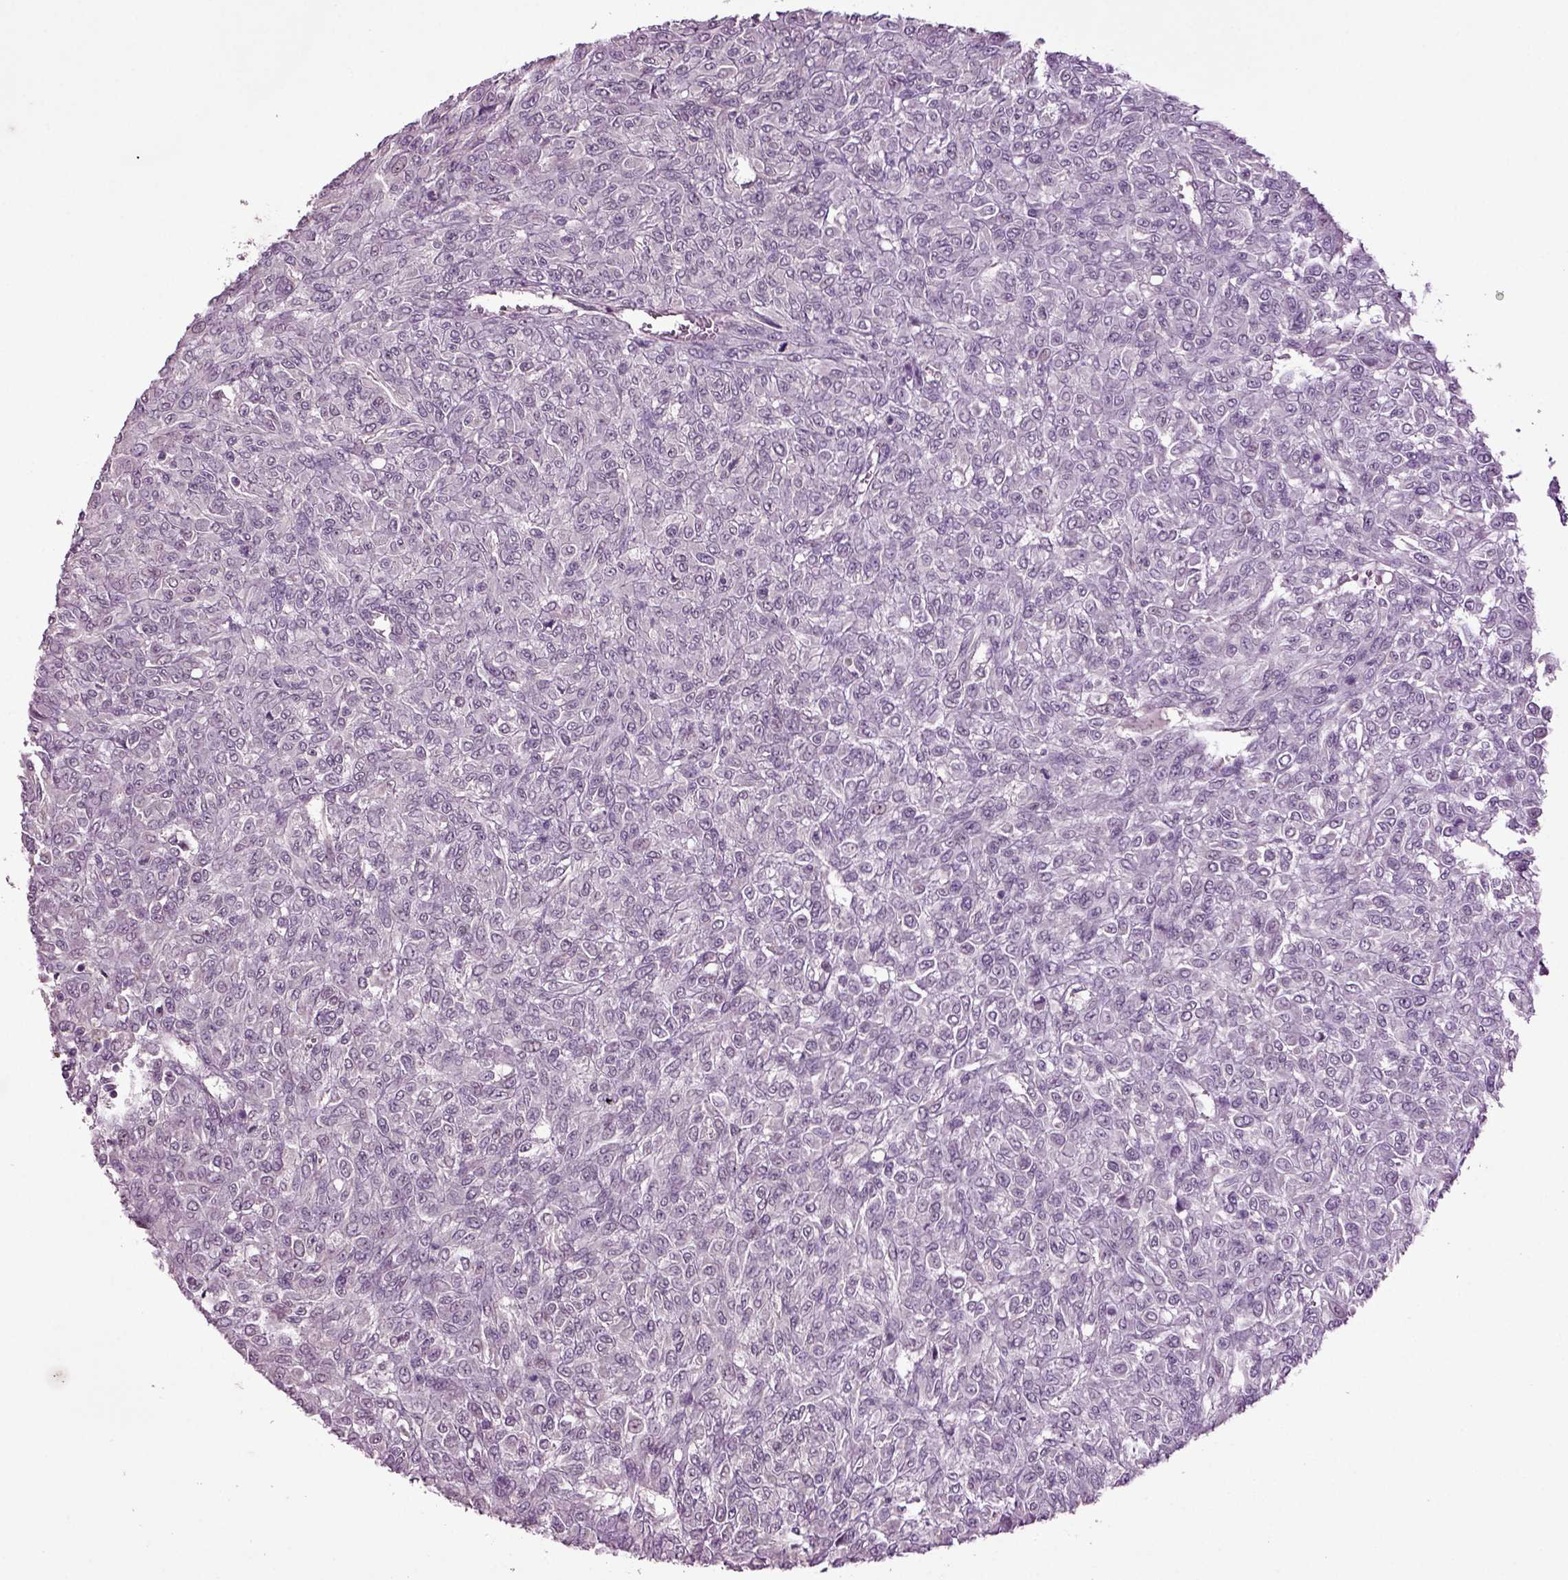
{"staining": {"intensity": "negative", "quantity": "none", "location": "none"}, "tissue": "renal cancer", "cell_type": "Tumor cells", "image_type": "cancer", "snomed": [{"axis": "morphology", "description": "Adenocarcinoma, NOS"}, {"axis": "topography", "description": "Kidney"}], "caption": "Tumor cells are negative for brown protein staining in renal cancer. The staining was performed using DAB (3,3'-diaminobenzidine) to visualize the protein expression in brown, while the nuclei were stained in blue with hematoxylin (Magnification: 20x).", "gene": "SLC17A6", "patient": {"sex": "male", "age": 58}}